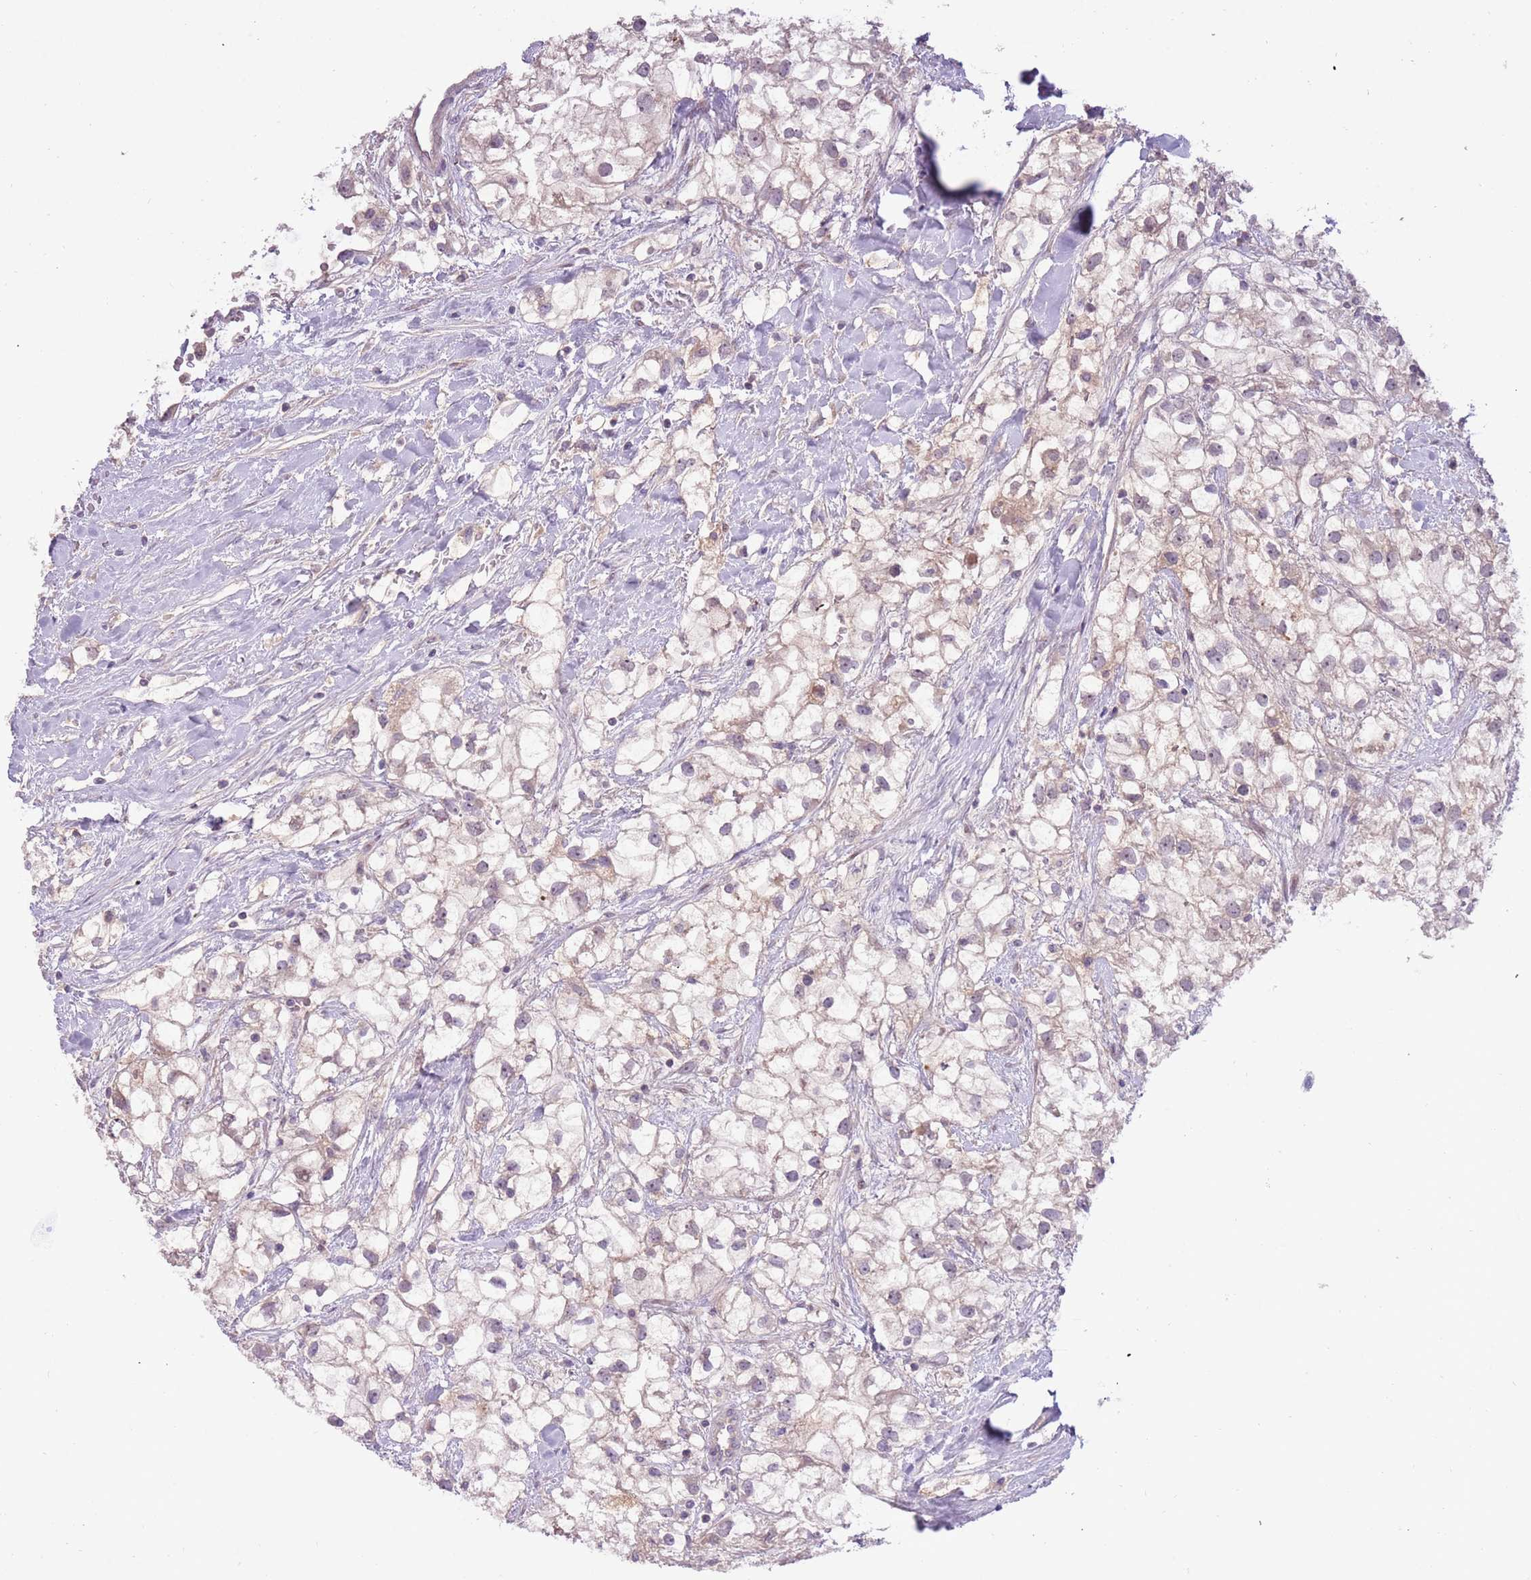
{"staining": {"intensity": "negative", "quantity": "none", "location": "none"}, "tissue": "renal cancer", "cell_type": "Tumor cells", "image_type": "cancer", "snomed": [{"axis": "morphology", "description": "Adenocarcinoma, NOS"}, {"axis": "topography", "description": "Kidney"}], "caption": "Tumor cells are negative for brown protein staining in renal adenocarcinoma. (Stains: DAB immunohistochemistry with hematoxylin counter stain, Microscopy: brightfield microscopy at high magnification).", "gene": "SHROOM3", "patient": {"sex": "male", "age": 59}}